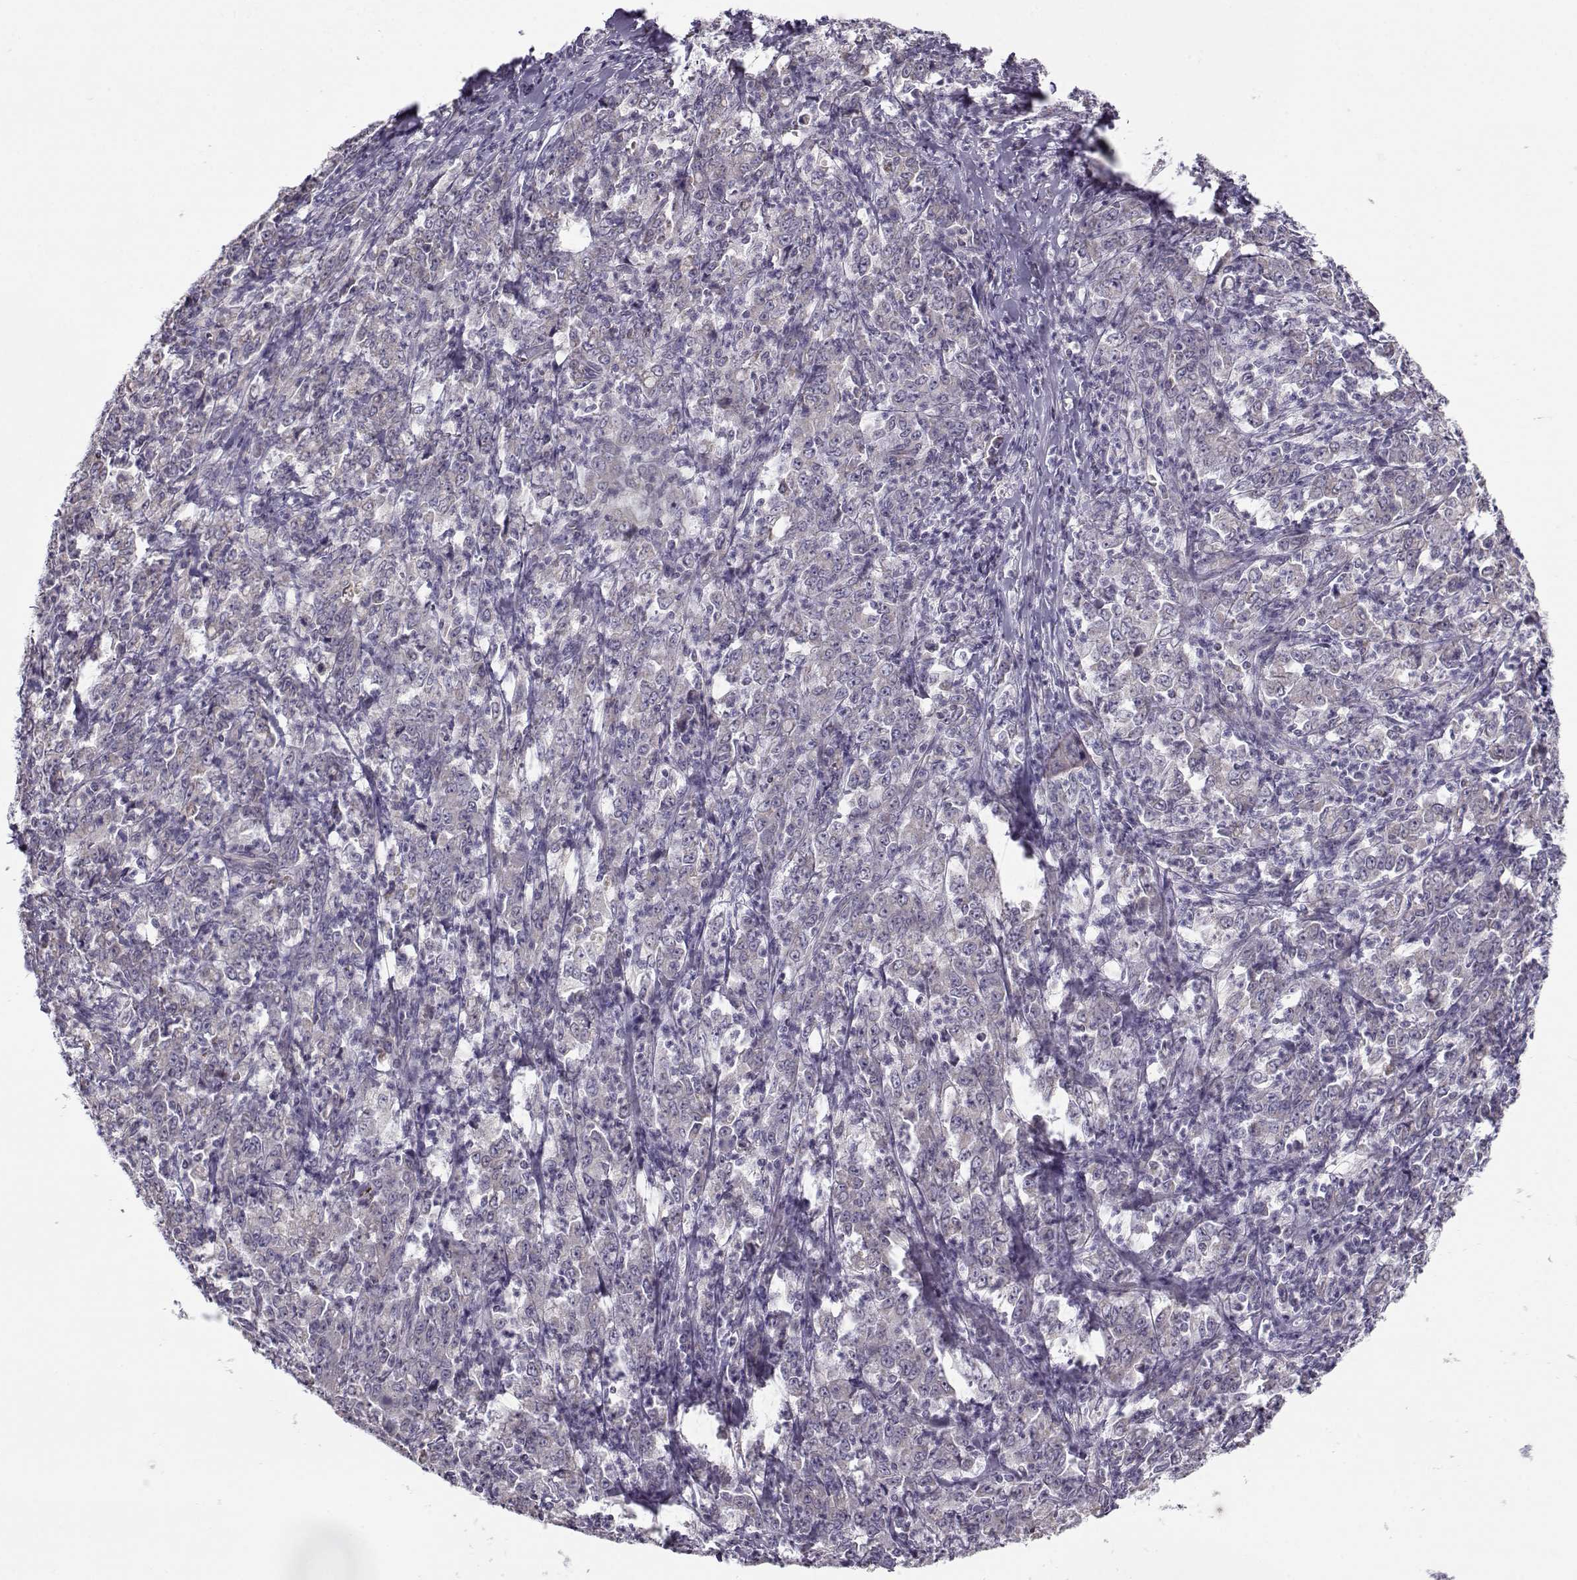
{"staining": {"intensity": "negative", "quantity": "none", "location": "none"}, "tissue": "stomach cancer", "cell_type": "Tumor cells", "image_type": "cancer", "snomed": [{"axis": "morphology", "description": "Adenocarcinoma, NOS"}, {"axis": "topography", "description": "Stomach, lower"}], "caption": "IHC micrograph of neoplastic tissue: adenocarcinoma (stomach) stained with DAB (3,3'-diaminobenzidine) reveals no significant protein positivity in tumor cells.", "gene": "KLF17", "patient": {"sex": "female", "age": 71}}